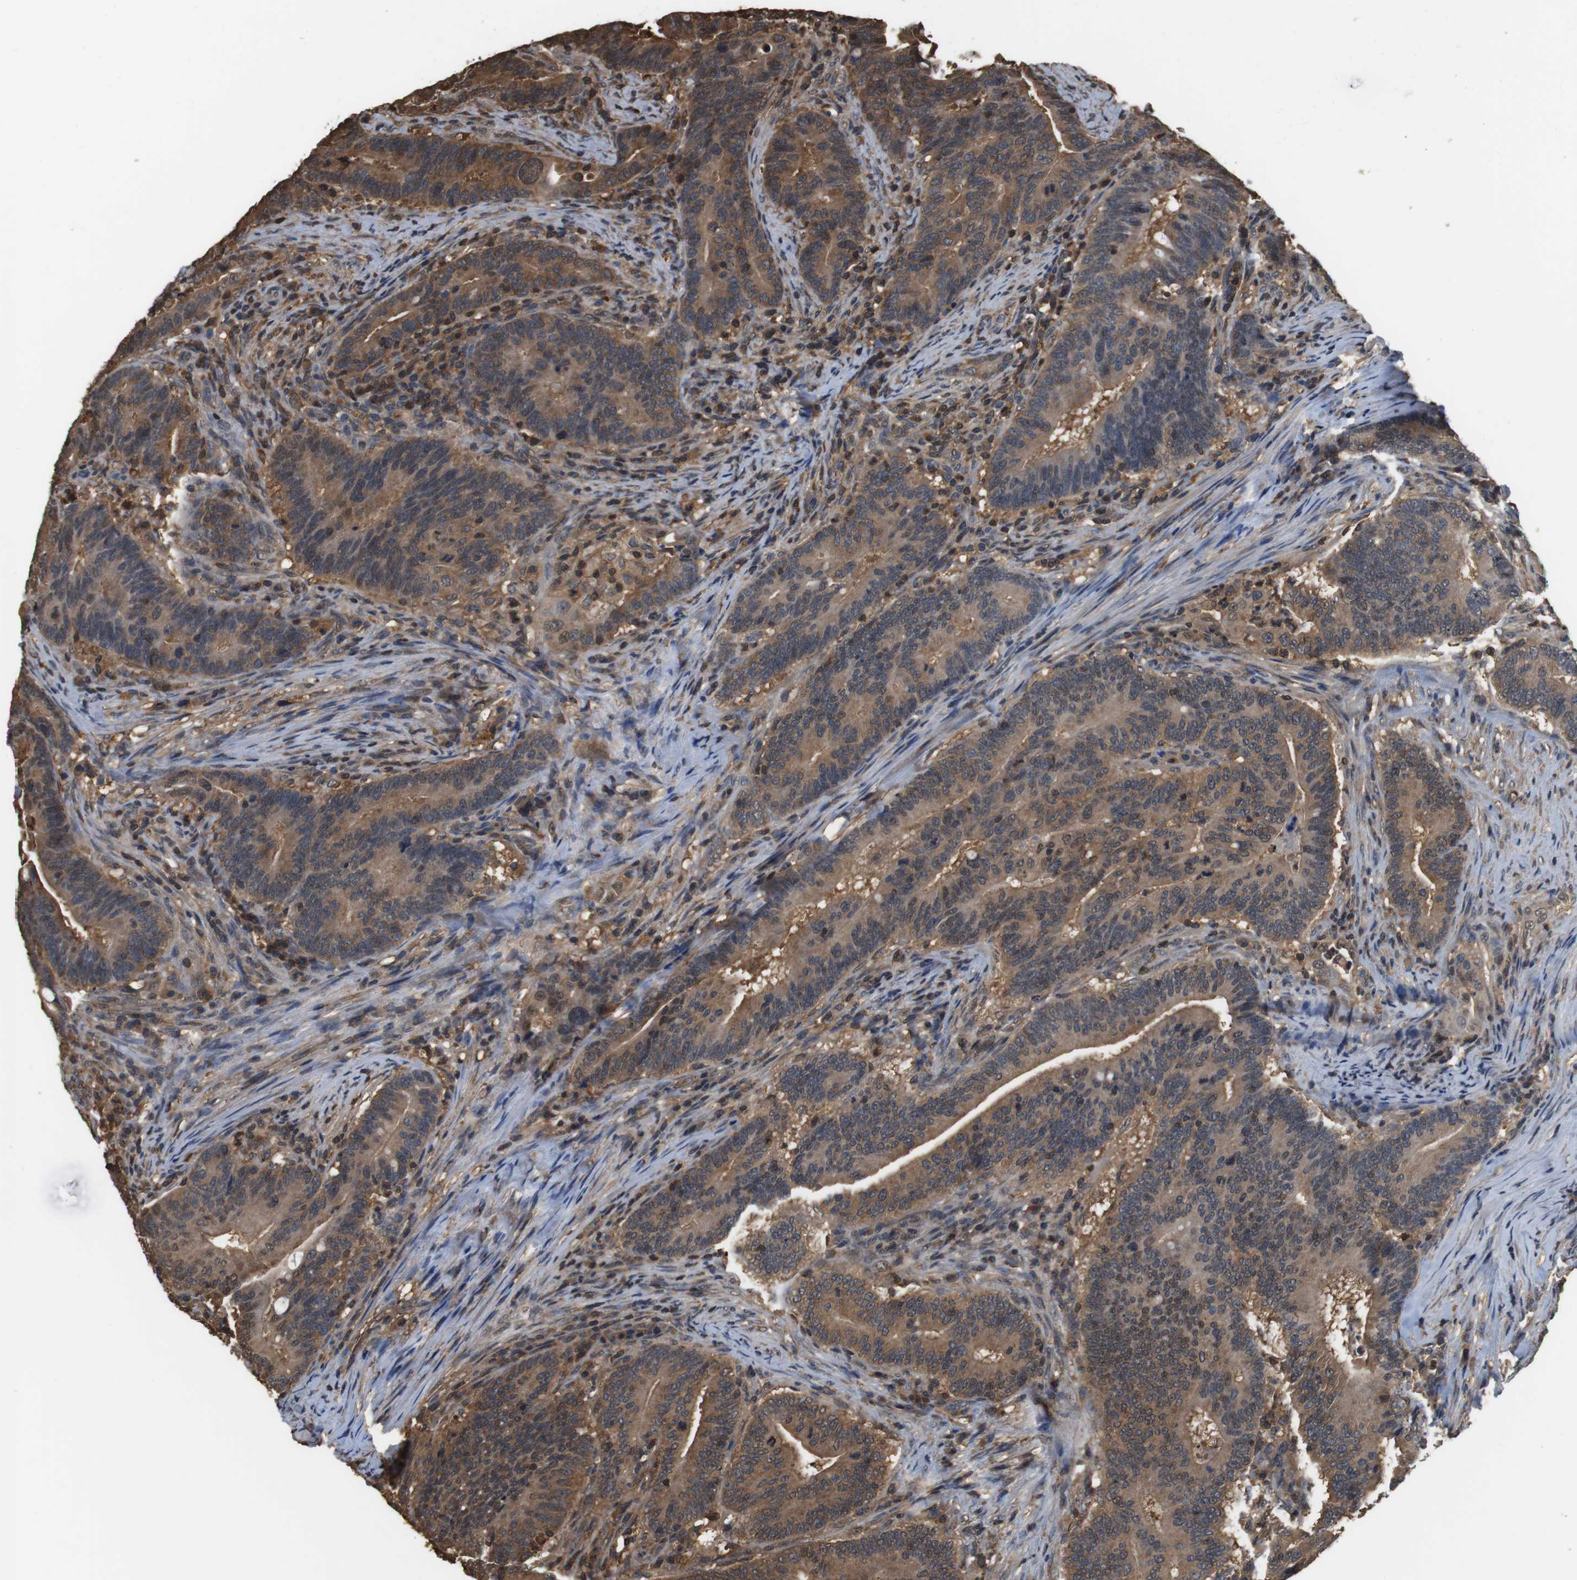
{"staining": {"intensity": "moderate", "quantity": ">75%", "location": "cytoplasmic/membranous,nuclear"}, "tissue": "colorectal cancer", "cell_type": "Tumor cells", "image_type": "cancer", "snomed": [{"axis": "morphology", "description": "Normal tissue, NOS"}, {"axis": "morphology", "description": "Adenocarcinoma, NOS"}, {"axis": "topography", "description": "Colon"}], "caption": "The immunohistochemical stain shows moderate cytoplasmic/membranous and nuclear positivity in tumor cells of adenocarcinoma (colorectal) tissue.", "gene": "LDHA", "patient": {"sex": "female", "age": 66}}